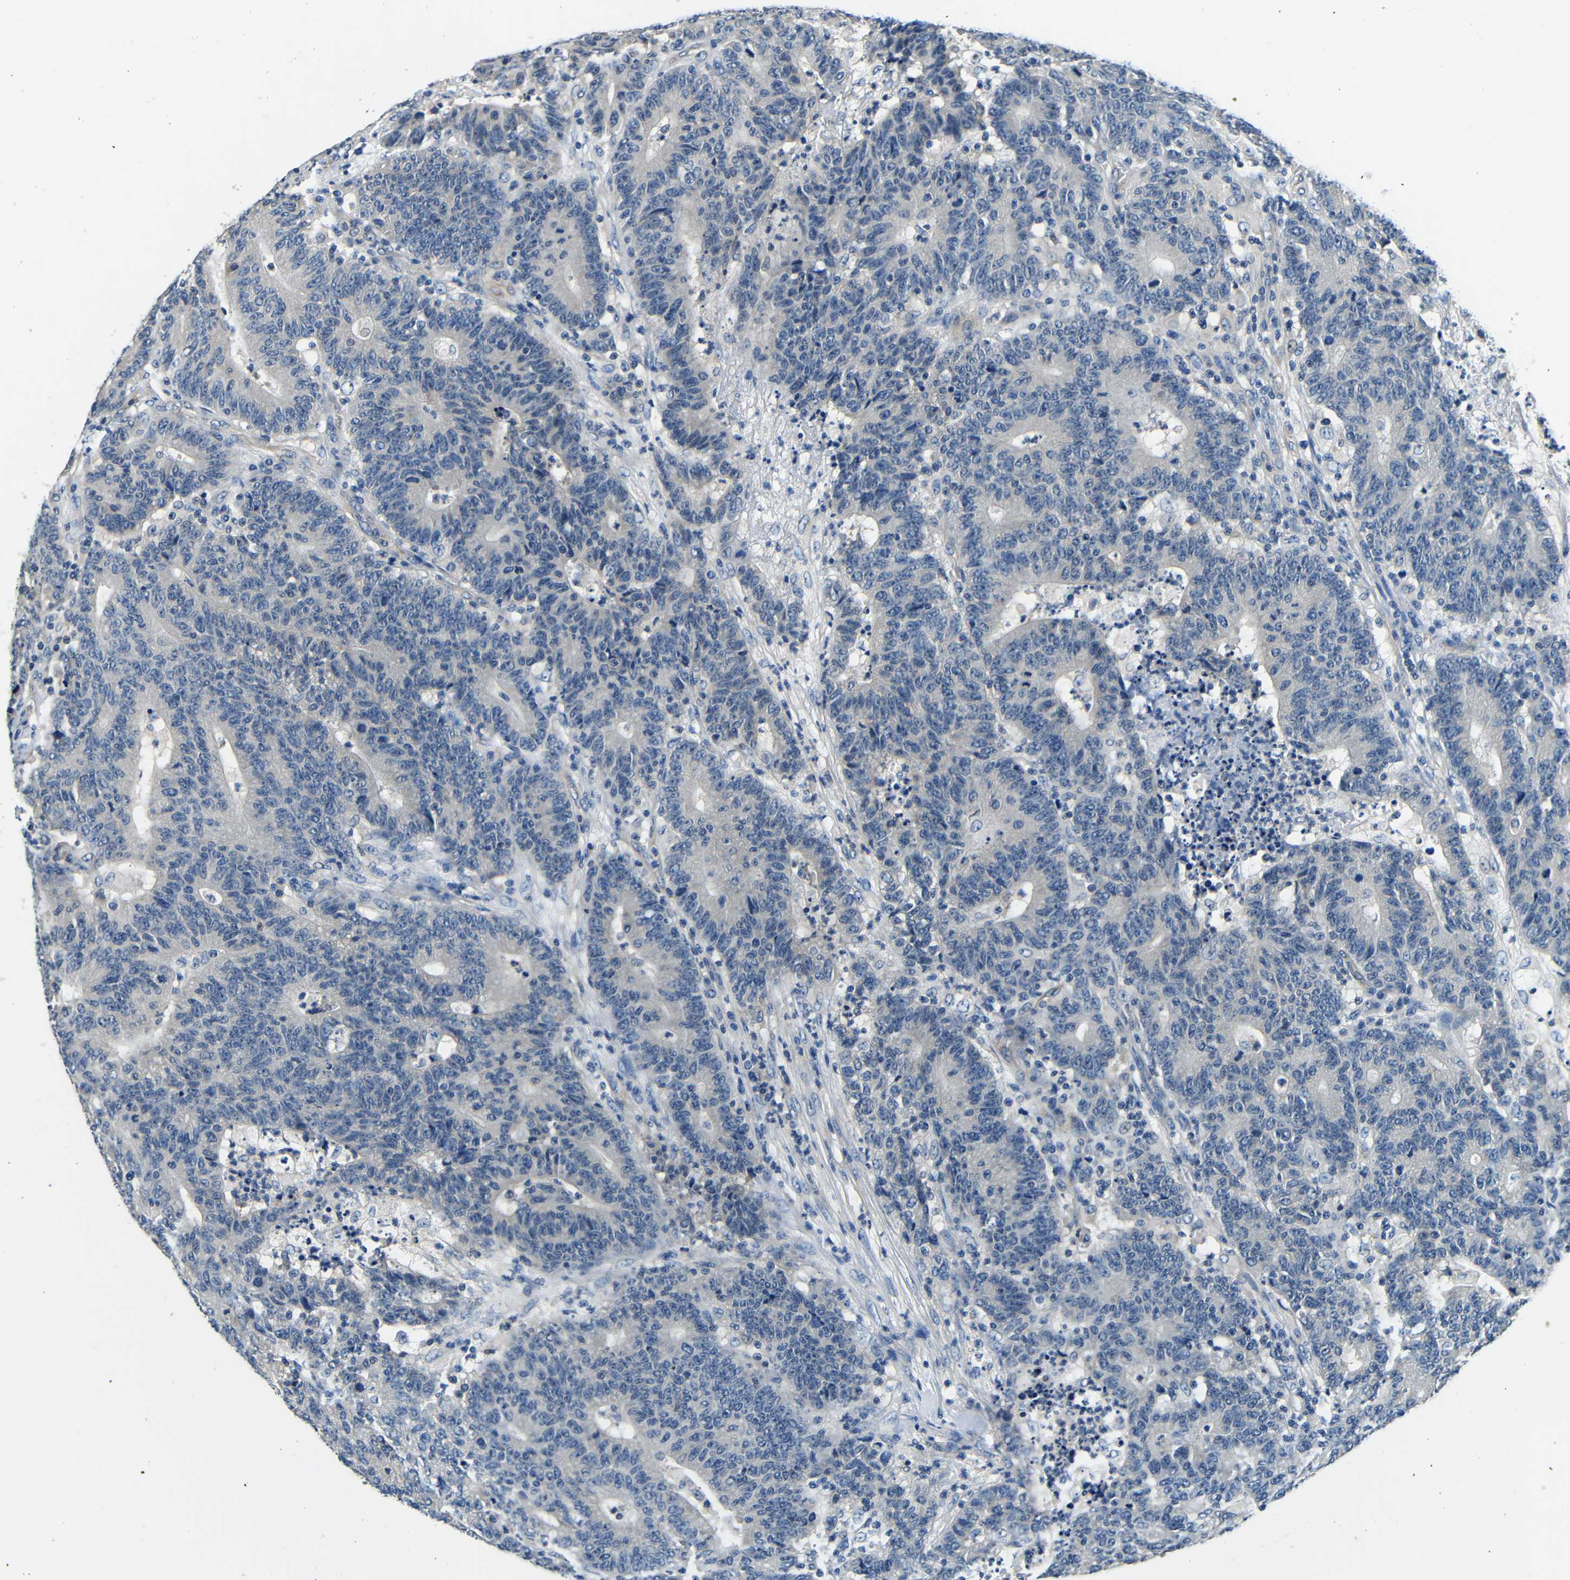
{"staining": {"intensity": "negative", "quantity": "none", "location": "none"}, "tissue": "colorectal cancer", "cell_type": "Tumor cells", "image_type": "cancer", "snomed": [{"axis": "morphology", "description": "Normal tissue, NOS"}, {"axis": "morphology", "description": "Adenocarcinoma, NOS"}, {"axis": "topography", "description": "Colon"}], "caption": "A photomicrograph of colorectal cancer stained for a protein exhibits no brown staining in tumor cells.", "gene": "ADAP1", "patient": {"sex": "female", "age": 75}}